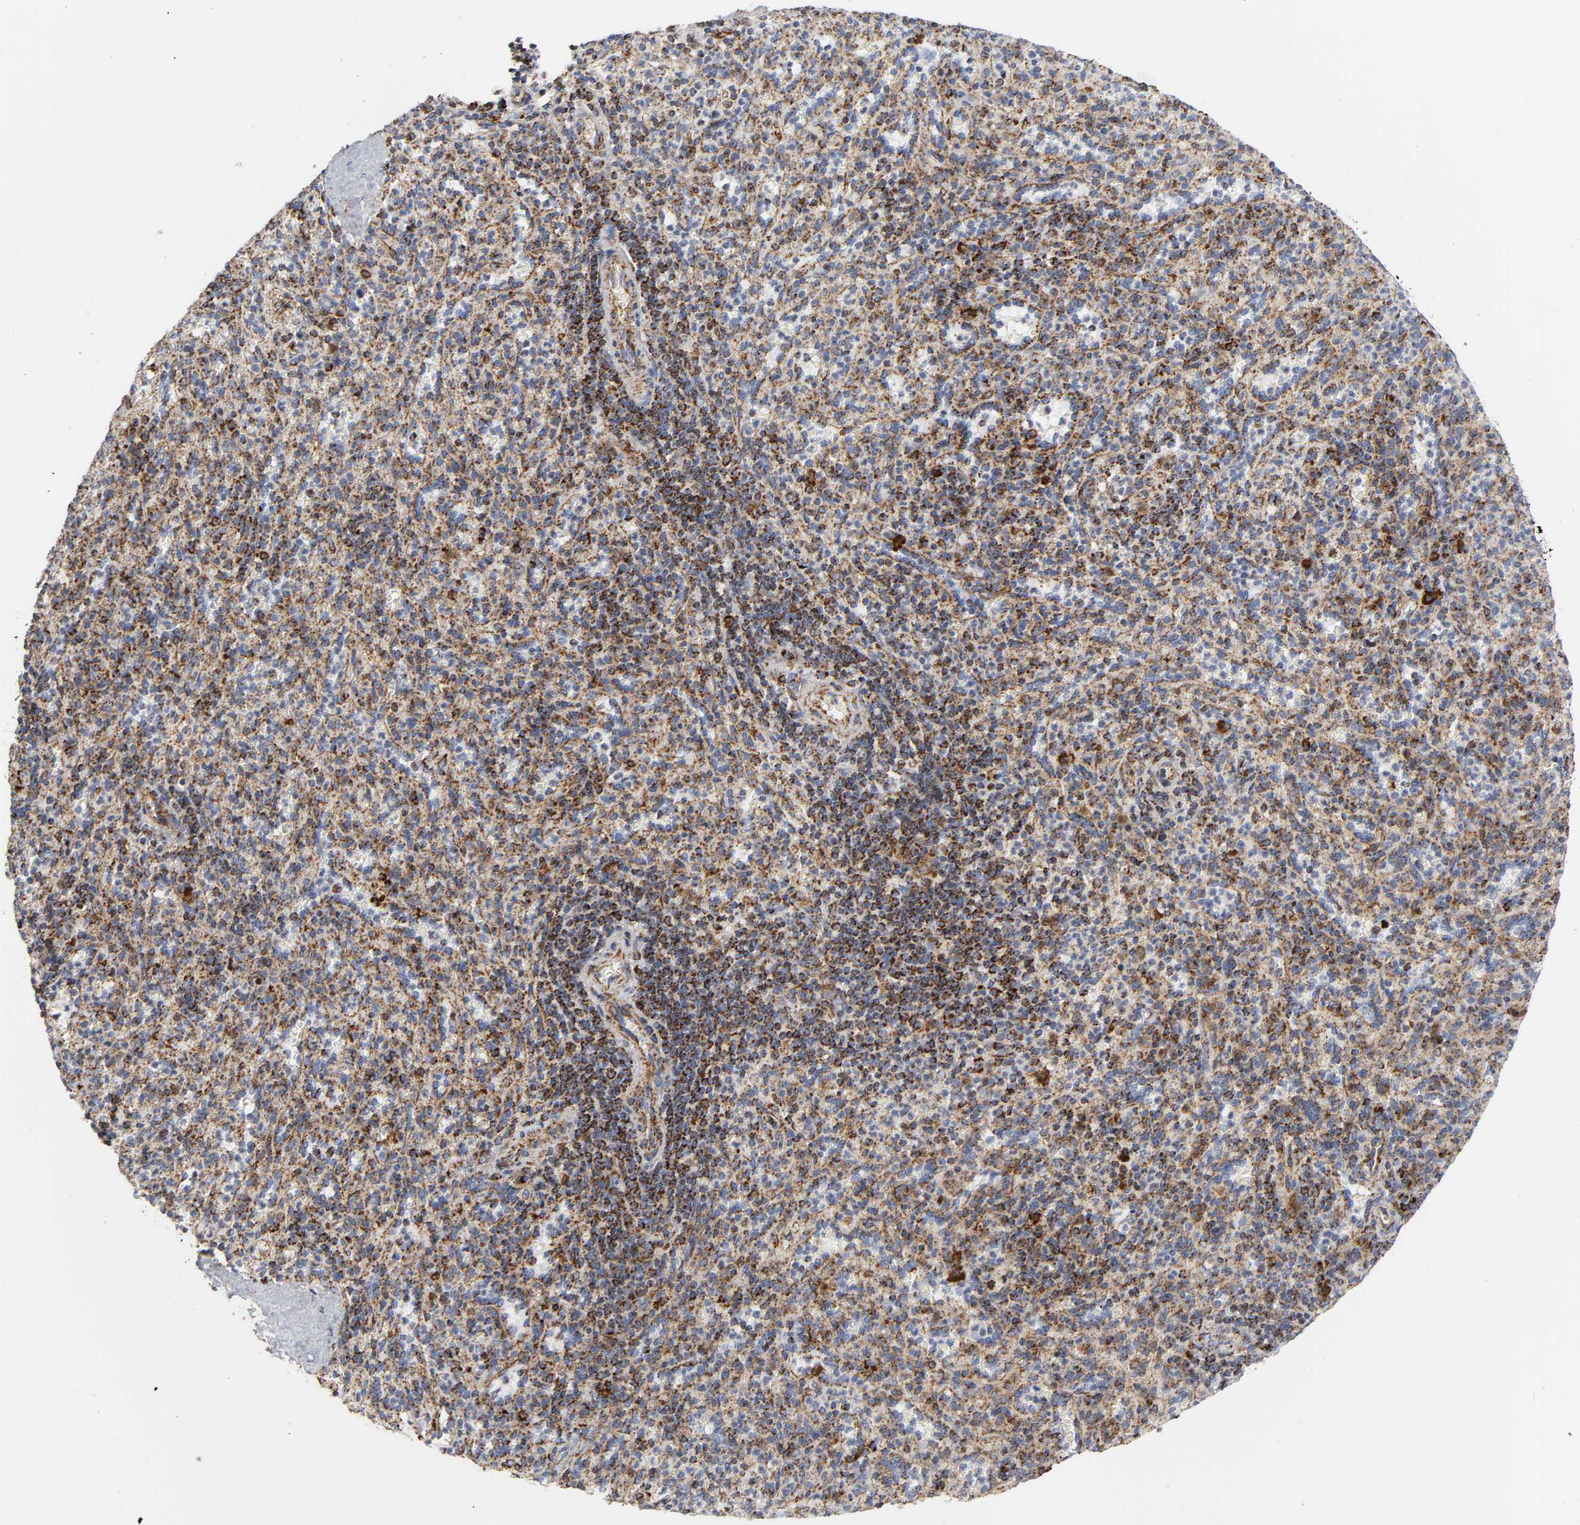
{"staining": {"intensity": "moderate", "quantity": ">75%", "location": "cytoplasmic/membranous,nuclear"}, "tissue": "spleen", "cell_type": "Cells in red pulp", "image_type": "normal", "snomed": [{"axis": "morphology", "description": "Normal tissue, NOS"}, {"axis": "topography", "description": "Spleen"}], "caption": "A photomicrograph of human spleen stained for a protein displays moderate cytoplasmic/membranous,nuclear brown staining in cells in red pulp. Using DAB (brown) and hematoxylin (blue) stains, captured at high magnification using brightfield microscopy.", "gene": "CYCS", "patient": {"sex": "male", "age": 36}}